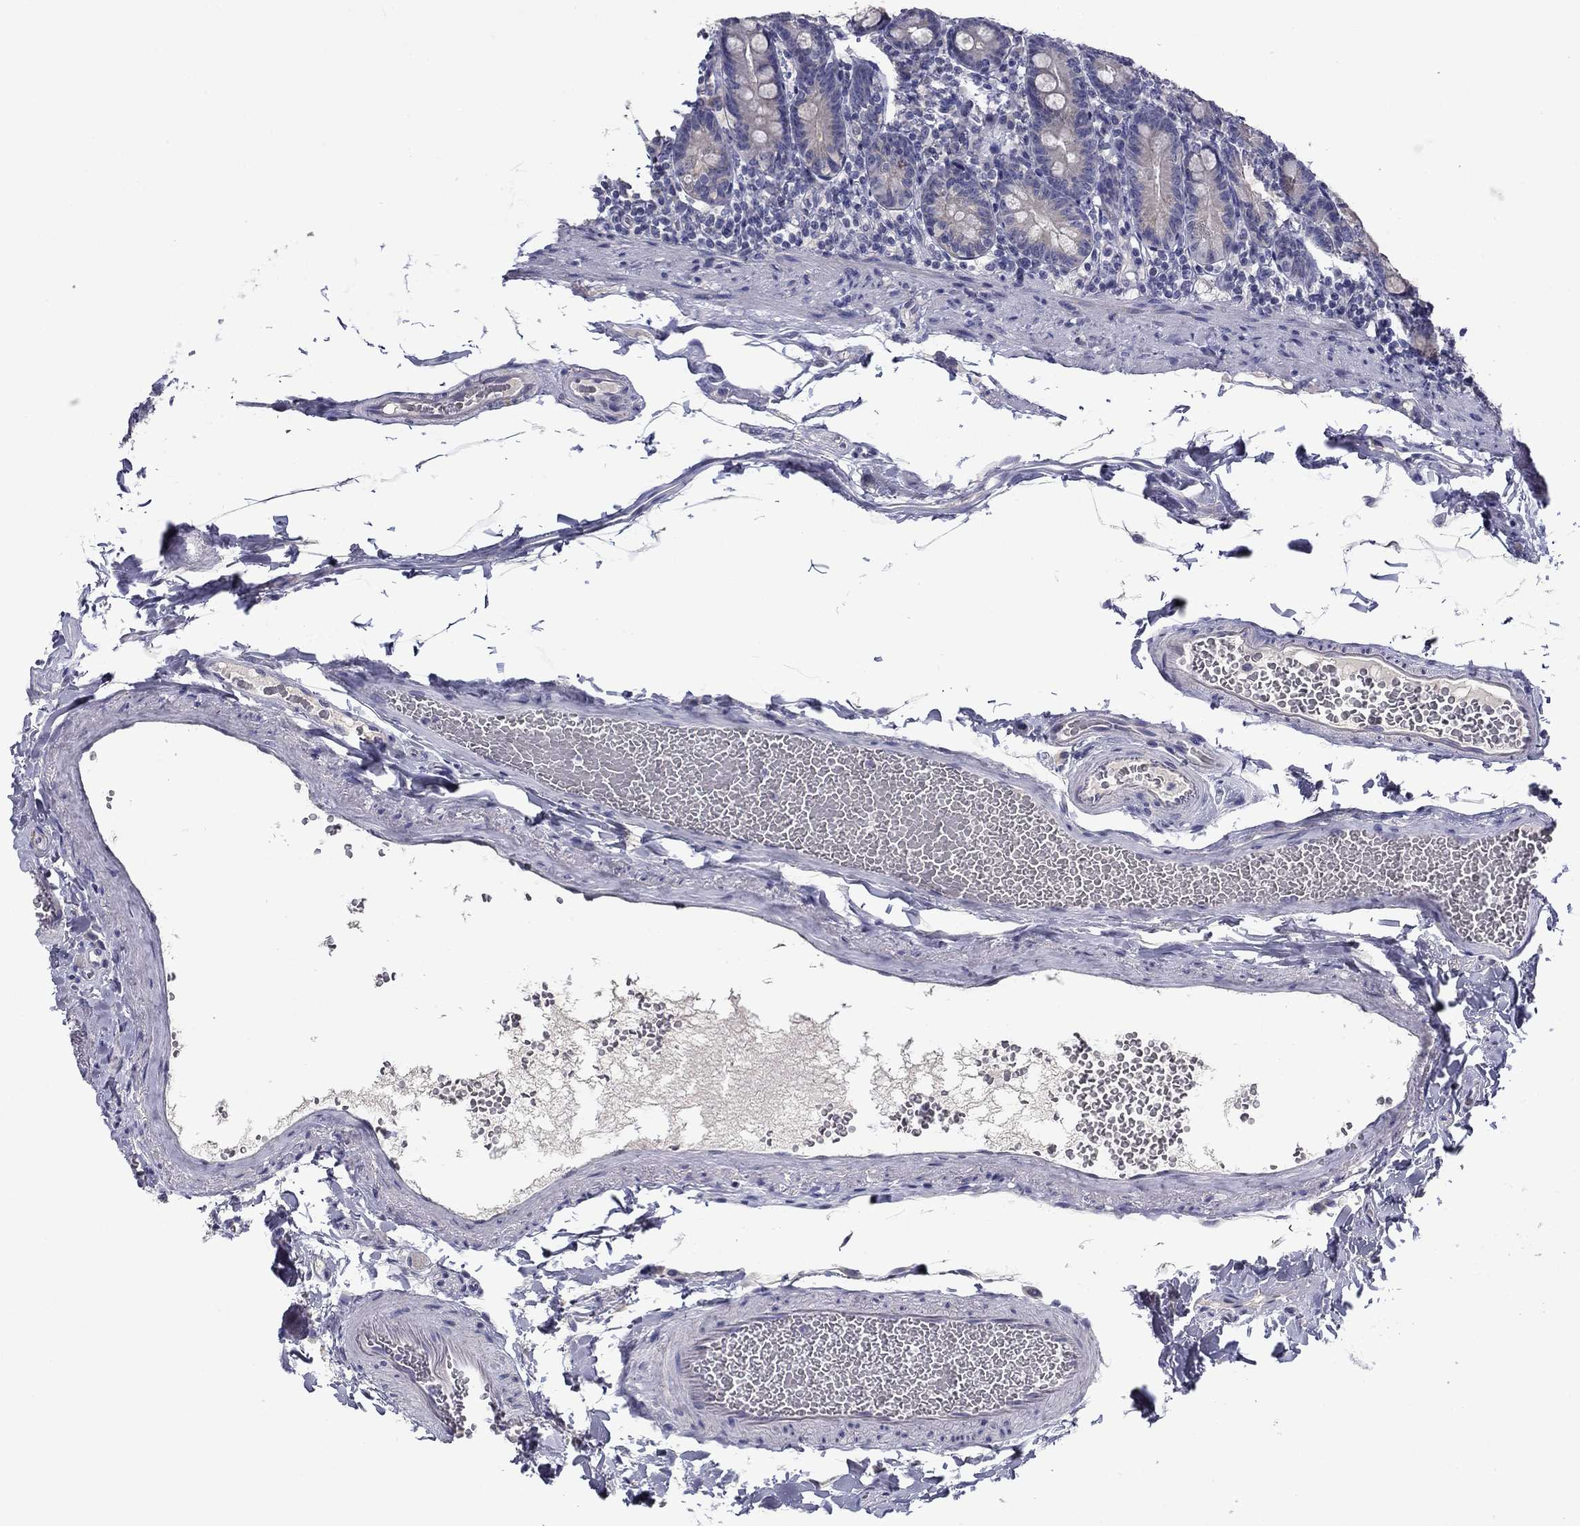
{"staining": {"intensity": "negative", "quantity": "none", "location": "none"}, "tissue": "duodenum", "cell_type": "Glandular cells", "image_type": "normal", "snomed": [{"axis": "morphology", "description": "Normal tissue, NOS"}, {"axis": "topography", "description": "Duodenum"}], "caption": "Immunohistochemical staining of normal duodenum demonstrates no significant staining in glandular cells. (DAB immunohistochemistry, high magnification).", "gene": "SPATA7", "patient": {"sex": "female", "age": 67}}